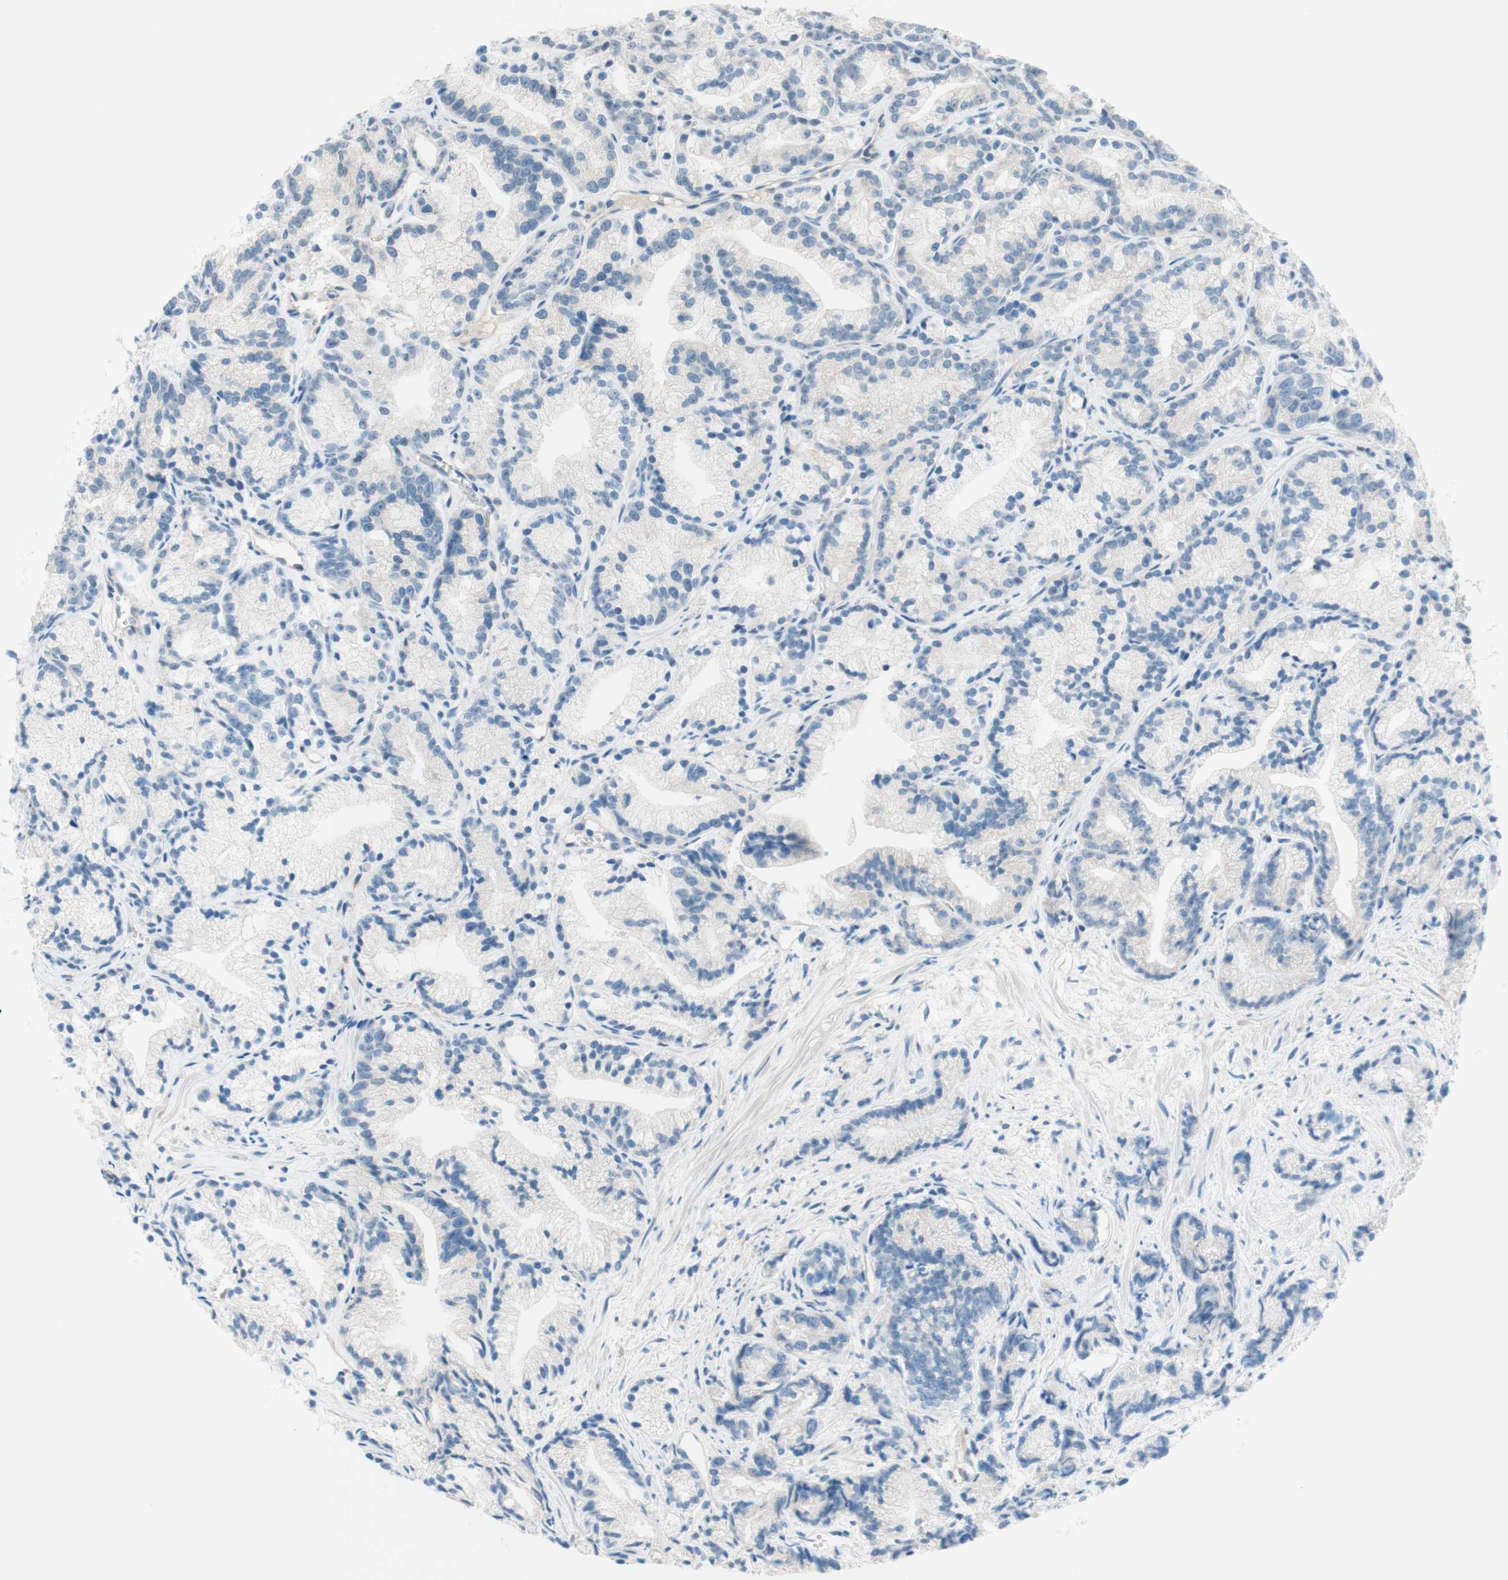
{"staining": {"intensity": "negative", "quantity": "none", "location": "none"}, "tissue": "prostate cancer", "cell_type": "Tumor cells", "image_type": "cancer", "snomed": [{"axis": "morphology", "description": "Adenocarcinoma, Low grade"}, {"axis": "topography", "description": "Prostate"}], "caption": "Prostate cancer stained for a protein using immunohistochemistry exhibits no expression tumor cells.", "gene": "JPH1", "patient": {"sex": "male", "age": 89}}